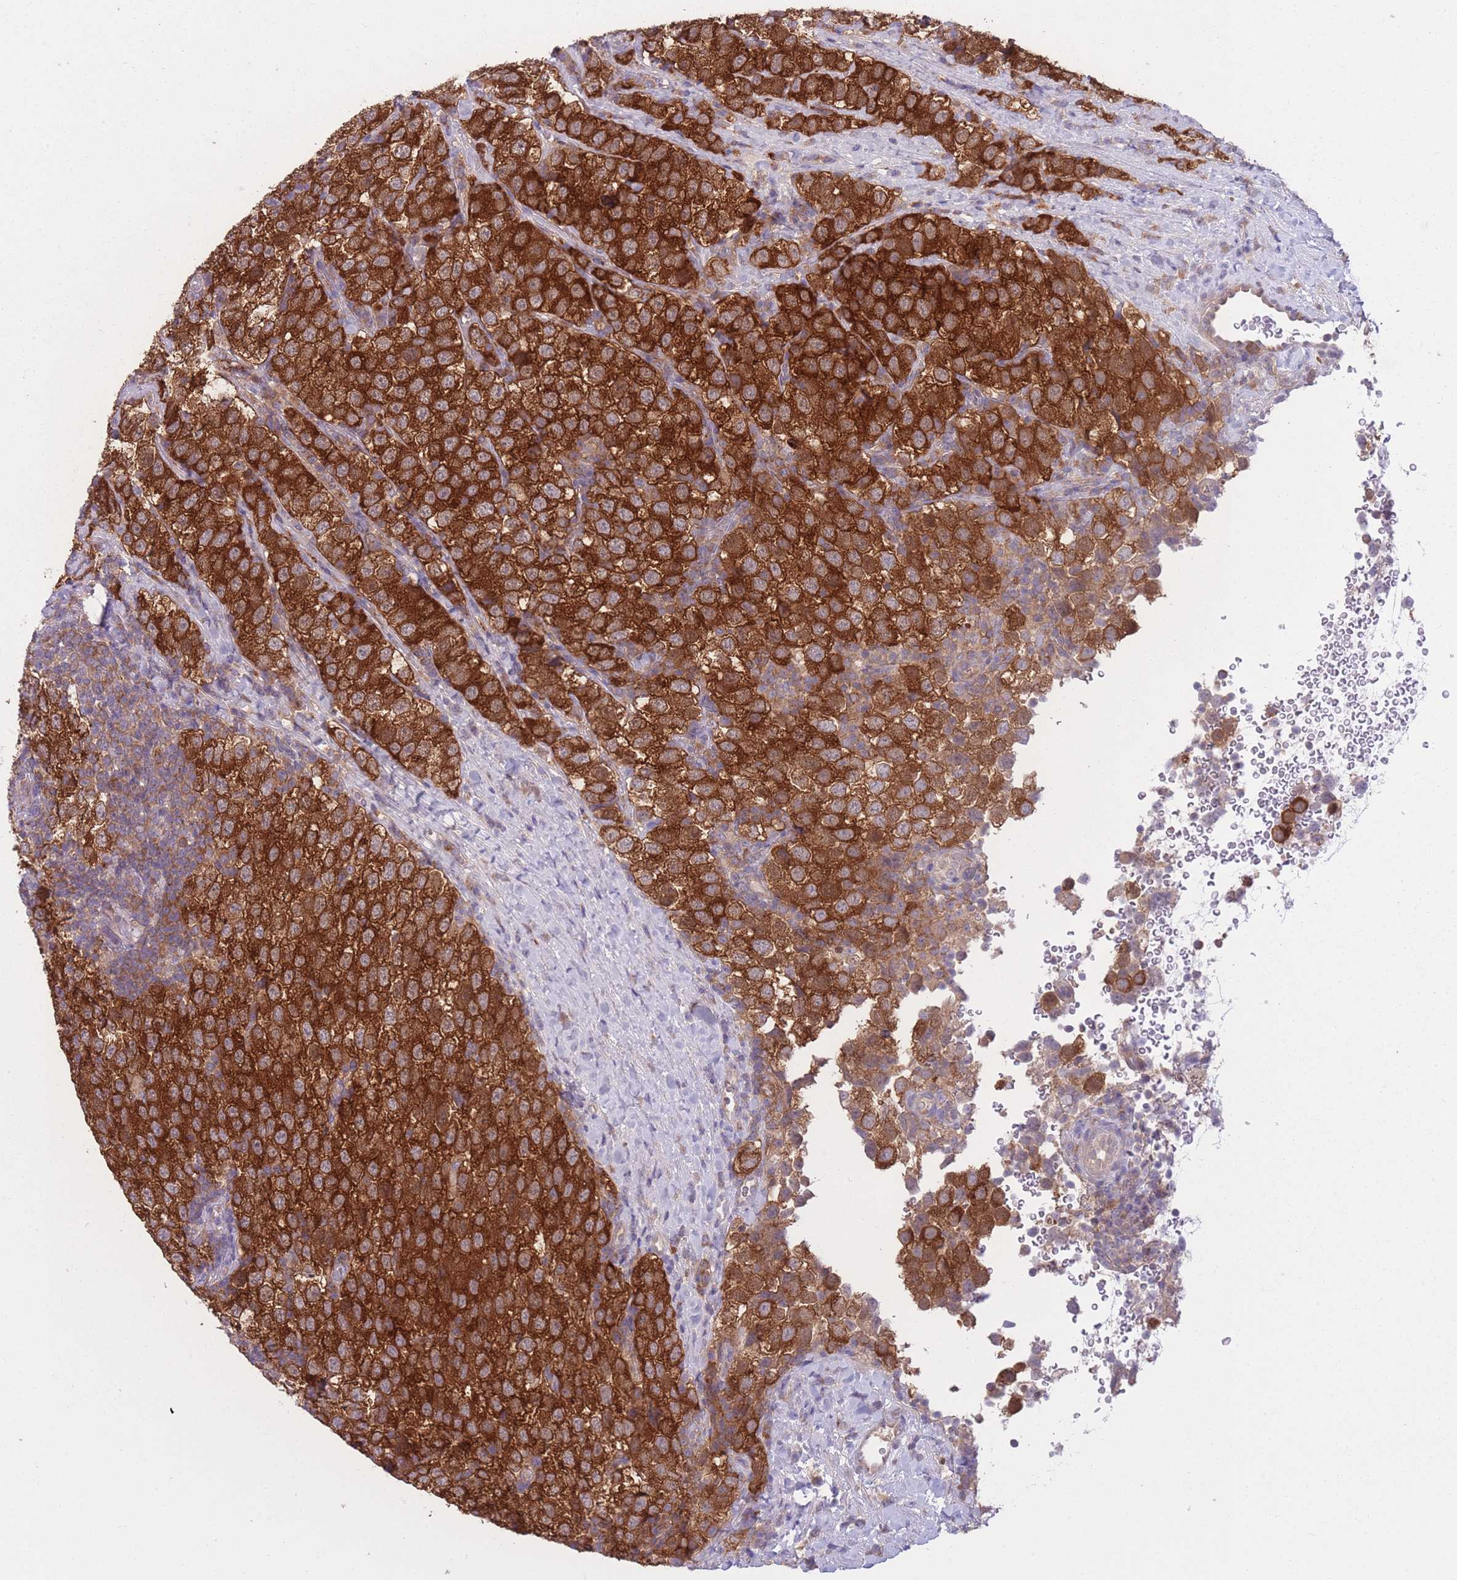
{"staining": {"intensity": "strong", "quantity": ">75%", "location": "cytoplasmic/membranous"}, "tissue": "testis cancer", "cell_type": "Tumor cells", "image_type": "cancer", "snomed": [{"axis": "morphology", "description": "Seminoma, NOS"}, {"axis": "topography", "description": "Testis"}], "caption": "This image displays testis cancer (seminoma) stained with immunohistochemistry to label a protein in brown. The cytoplasmic/membranous of tumor cells show strong positivity for the protein. Nuclei are counter-stained blue.", "gene": "CCT6B", "patient": {"sex": "male", "age": 34}}